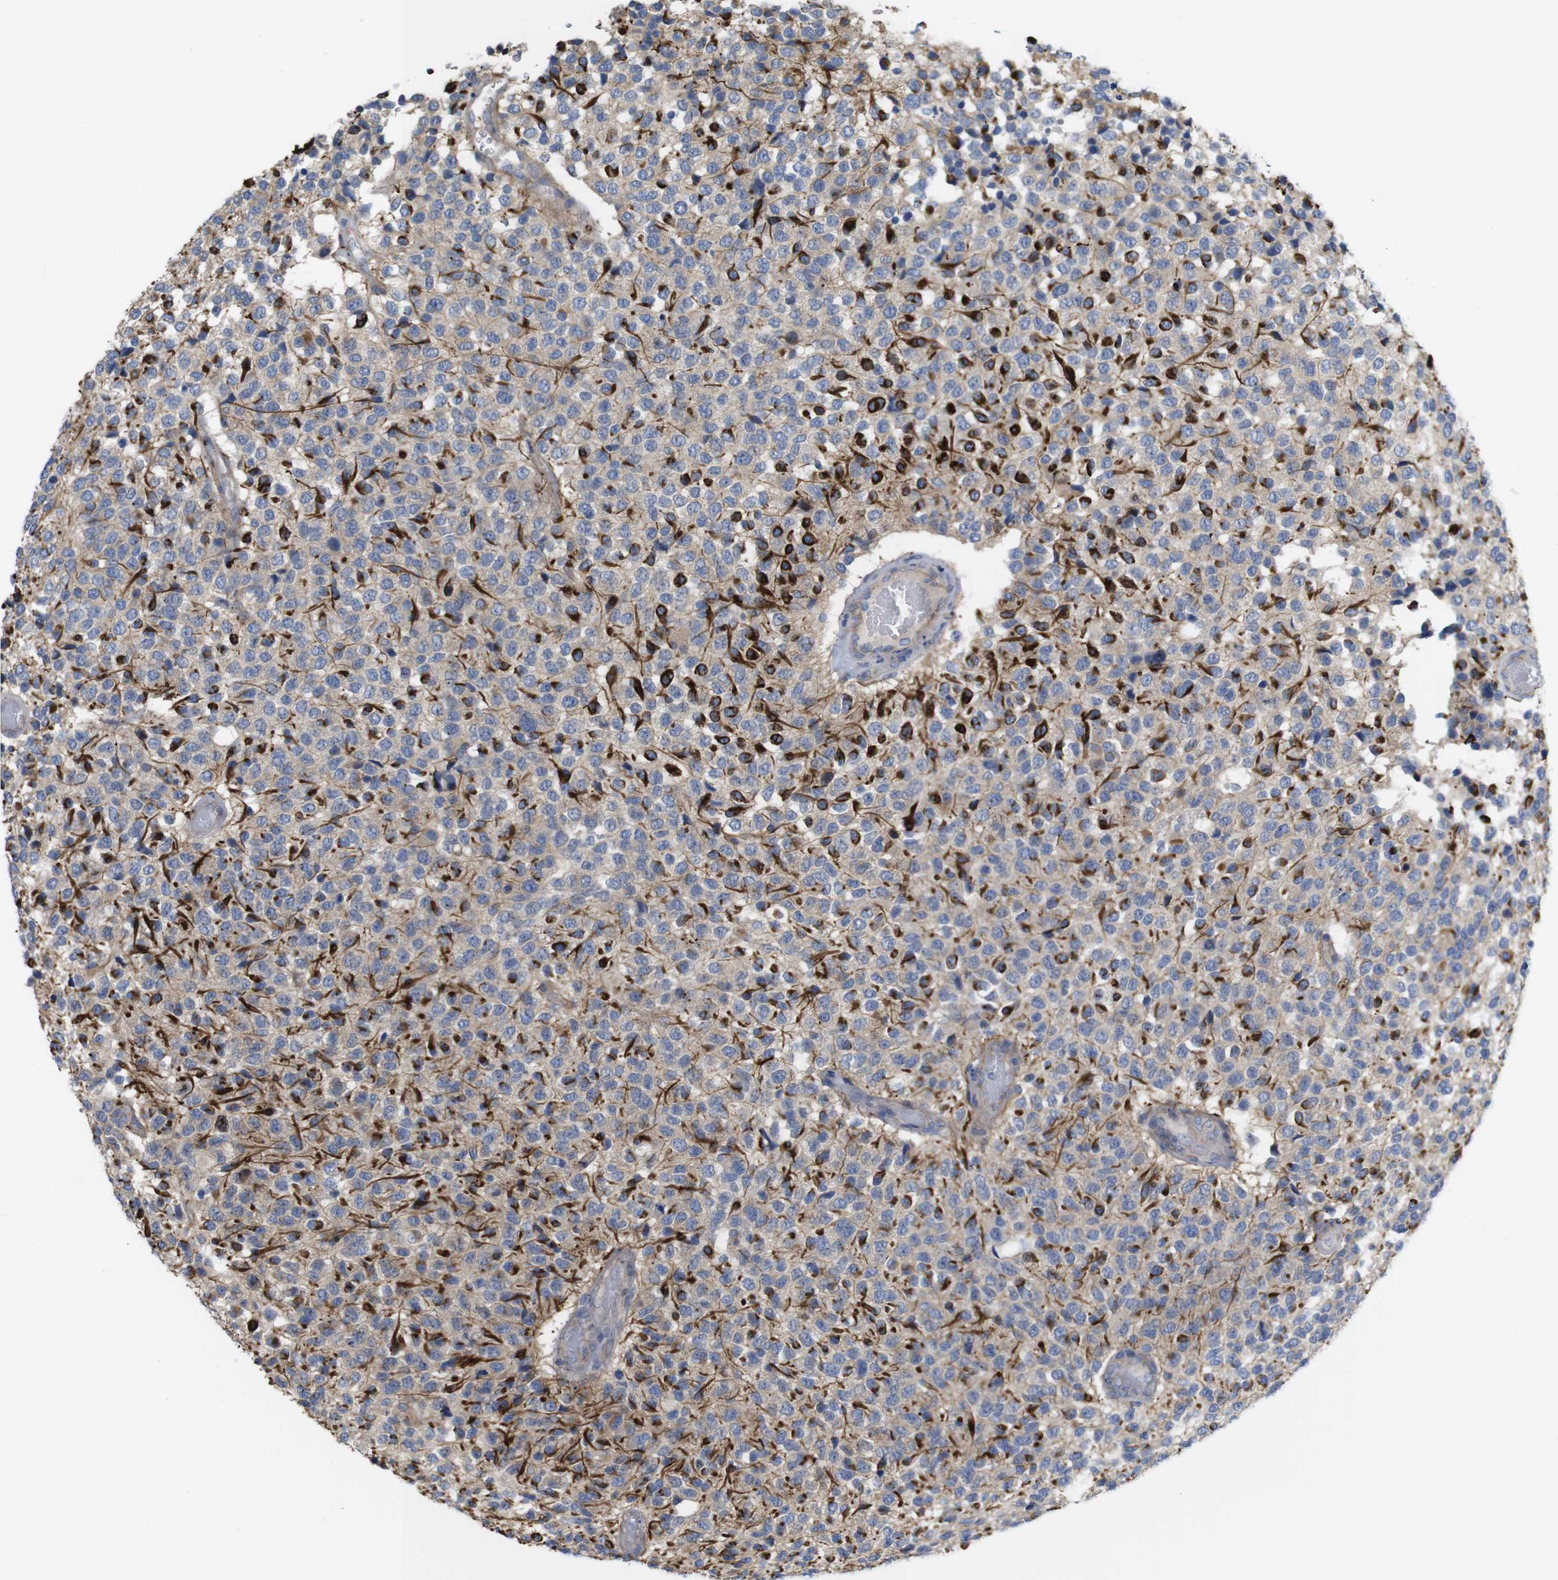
{"staining": {"intensity": "strong", "quantity": "25%-75%", "location": "cytoplasmic/membranous"}, "tissue": "glioma", "cell_type": "Tumor cells", "image_type": "cancer", "snomed": [{"axis": "morphology", "description": "Glioma, malignant, High grade"}, {"axis": "topography", "description": "pancreas cauda"}], "caption": "IHC micrograph of human malignant glioma (high-grade) stained for a protein (brown), which shows high levels of strong cytoplasmic/membranous positivity in about 25%-75% of tumor cells.", "gene": "KIDINS220", "patient": {"sex": "male", "age": 60}}